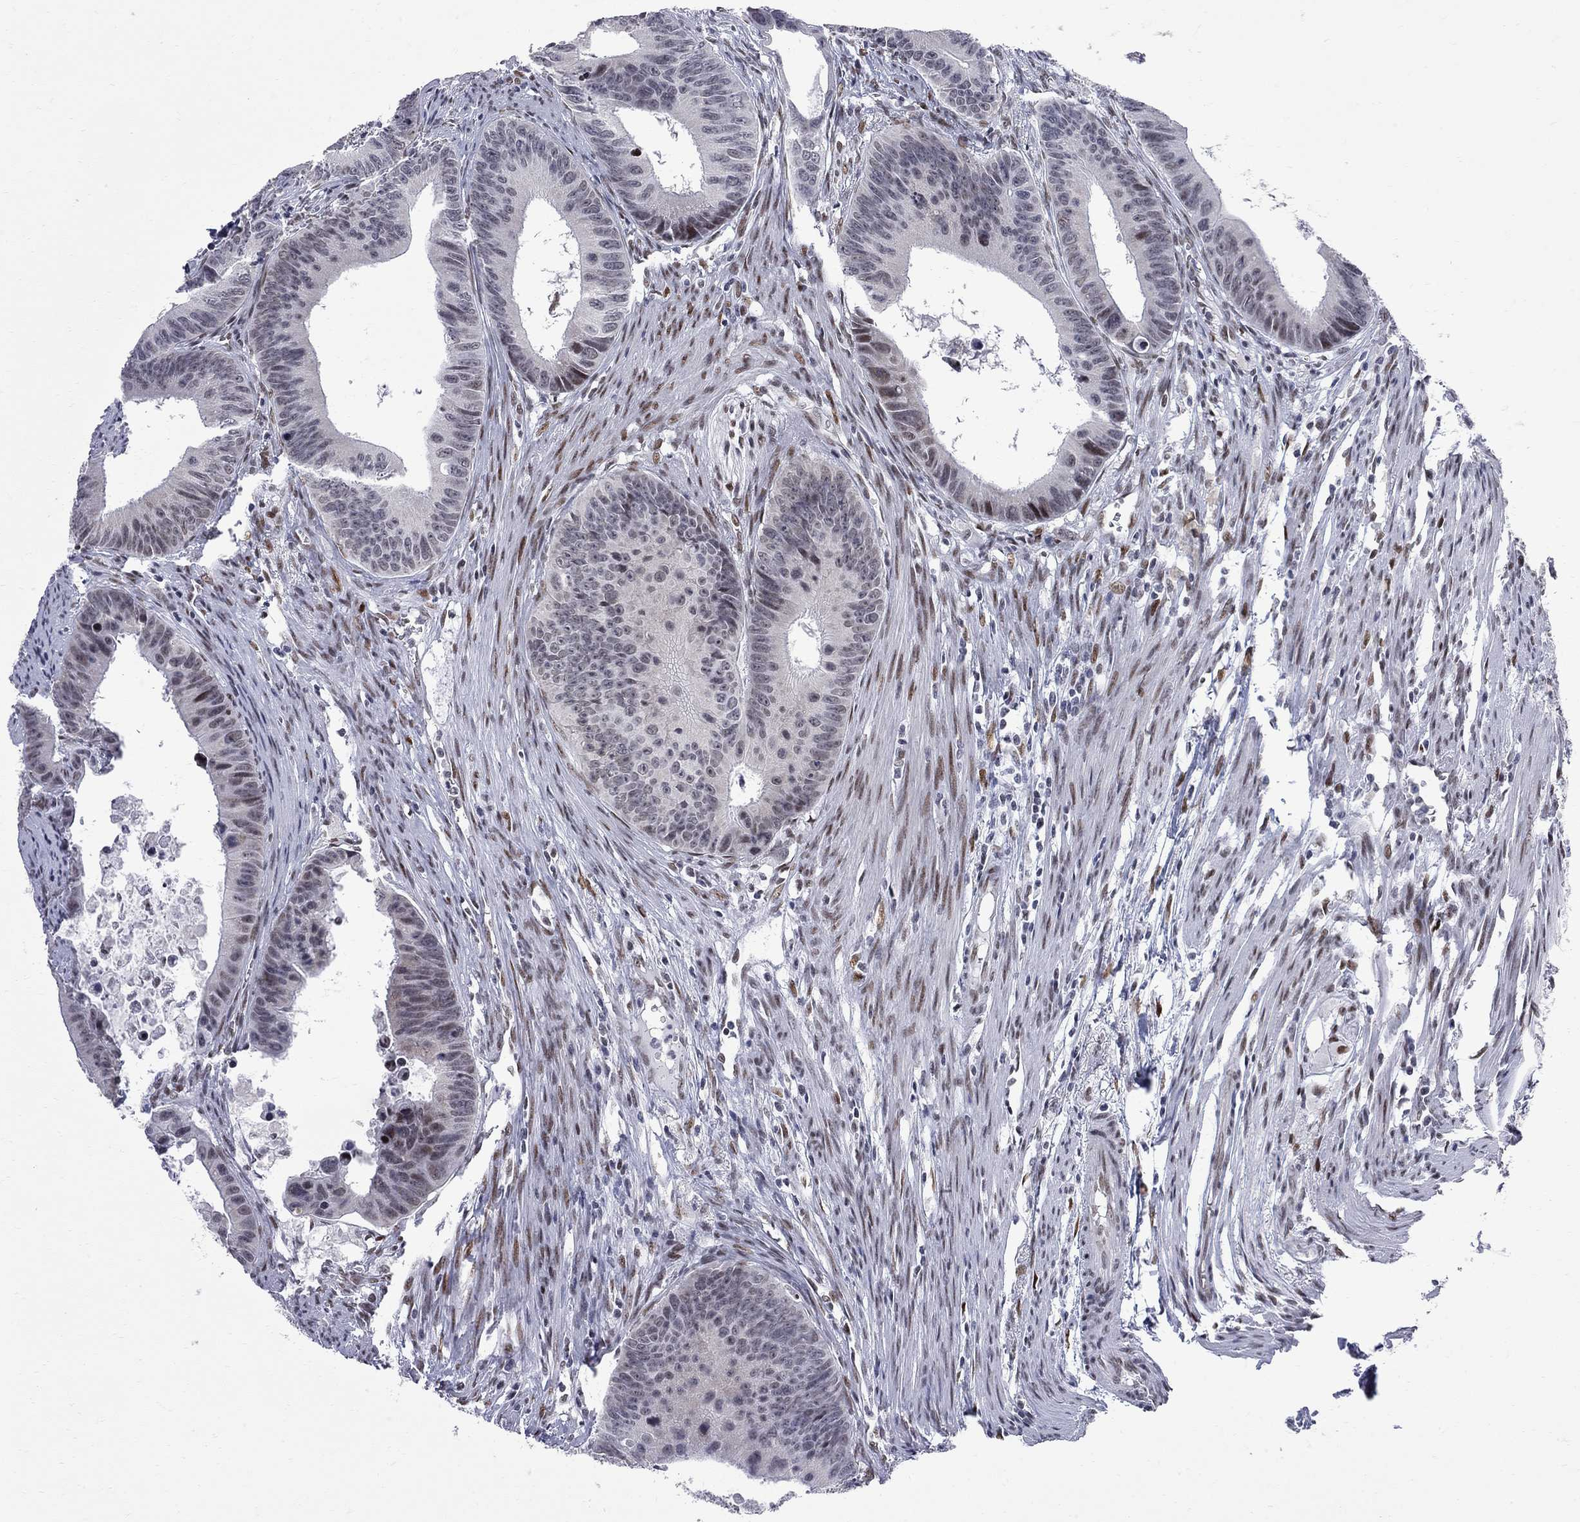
{"staining": {"intensity": "weak", "quantity": "<25%", "location": "nuclear"}, "tissue": "colorectal cancer", "cell_type": "Tumor cells", "image_type": "cancer", "snomed": [{"axis": "morphology", "description": "Adenocarcinoma, NOS"}, {"axis": "topography", "description": "Colon"}], "caption": "Colorectal adenocarcinoma stained for a protein using IHC reveals no positivity tumor cells.", "gene": "ZBTB47", "patient": {"sex": "female", "age": 87}}